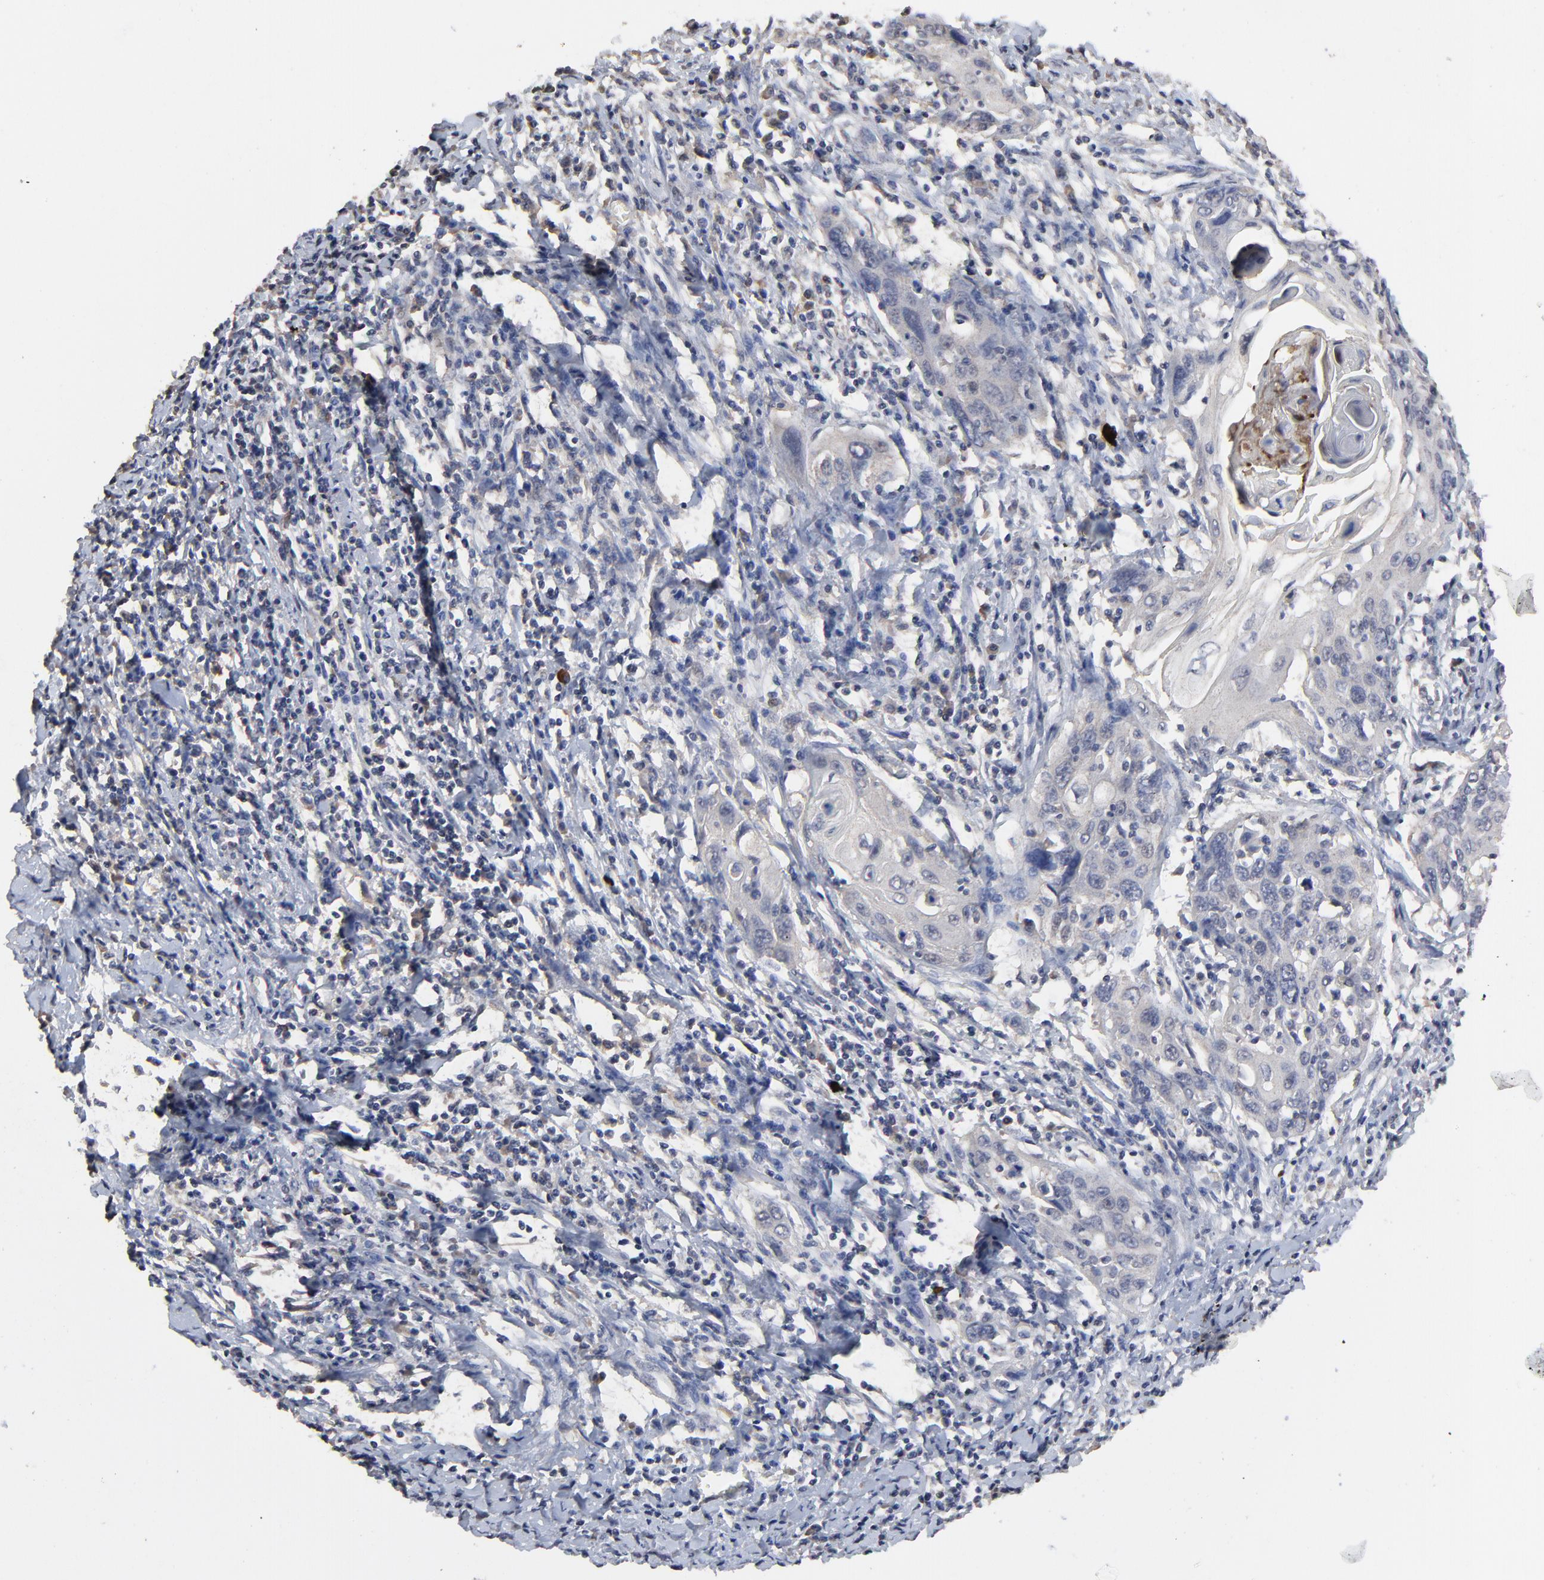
{"staining": {"intensity": "weak", "quantity": "<25%", "location": "cytoplasmic/membranous"}, "tissue": "cervical cancer", "cell_type": "Tumor cells", "image_type": "cancer", "snomed": [{"axis": "morphology", "description": "Squamous cell carcinoma, NOS"}, {"axis": "topography", "description": "Cervix"}], "caption": "Immunohistochemistry (IHC) image of cervical squamous cell carcinoma stained for a protein (brown), which demonstrates no staining in tumor cells.", "gene": "VPREB3", "patient": {"sex": "female", "age": 54}}